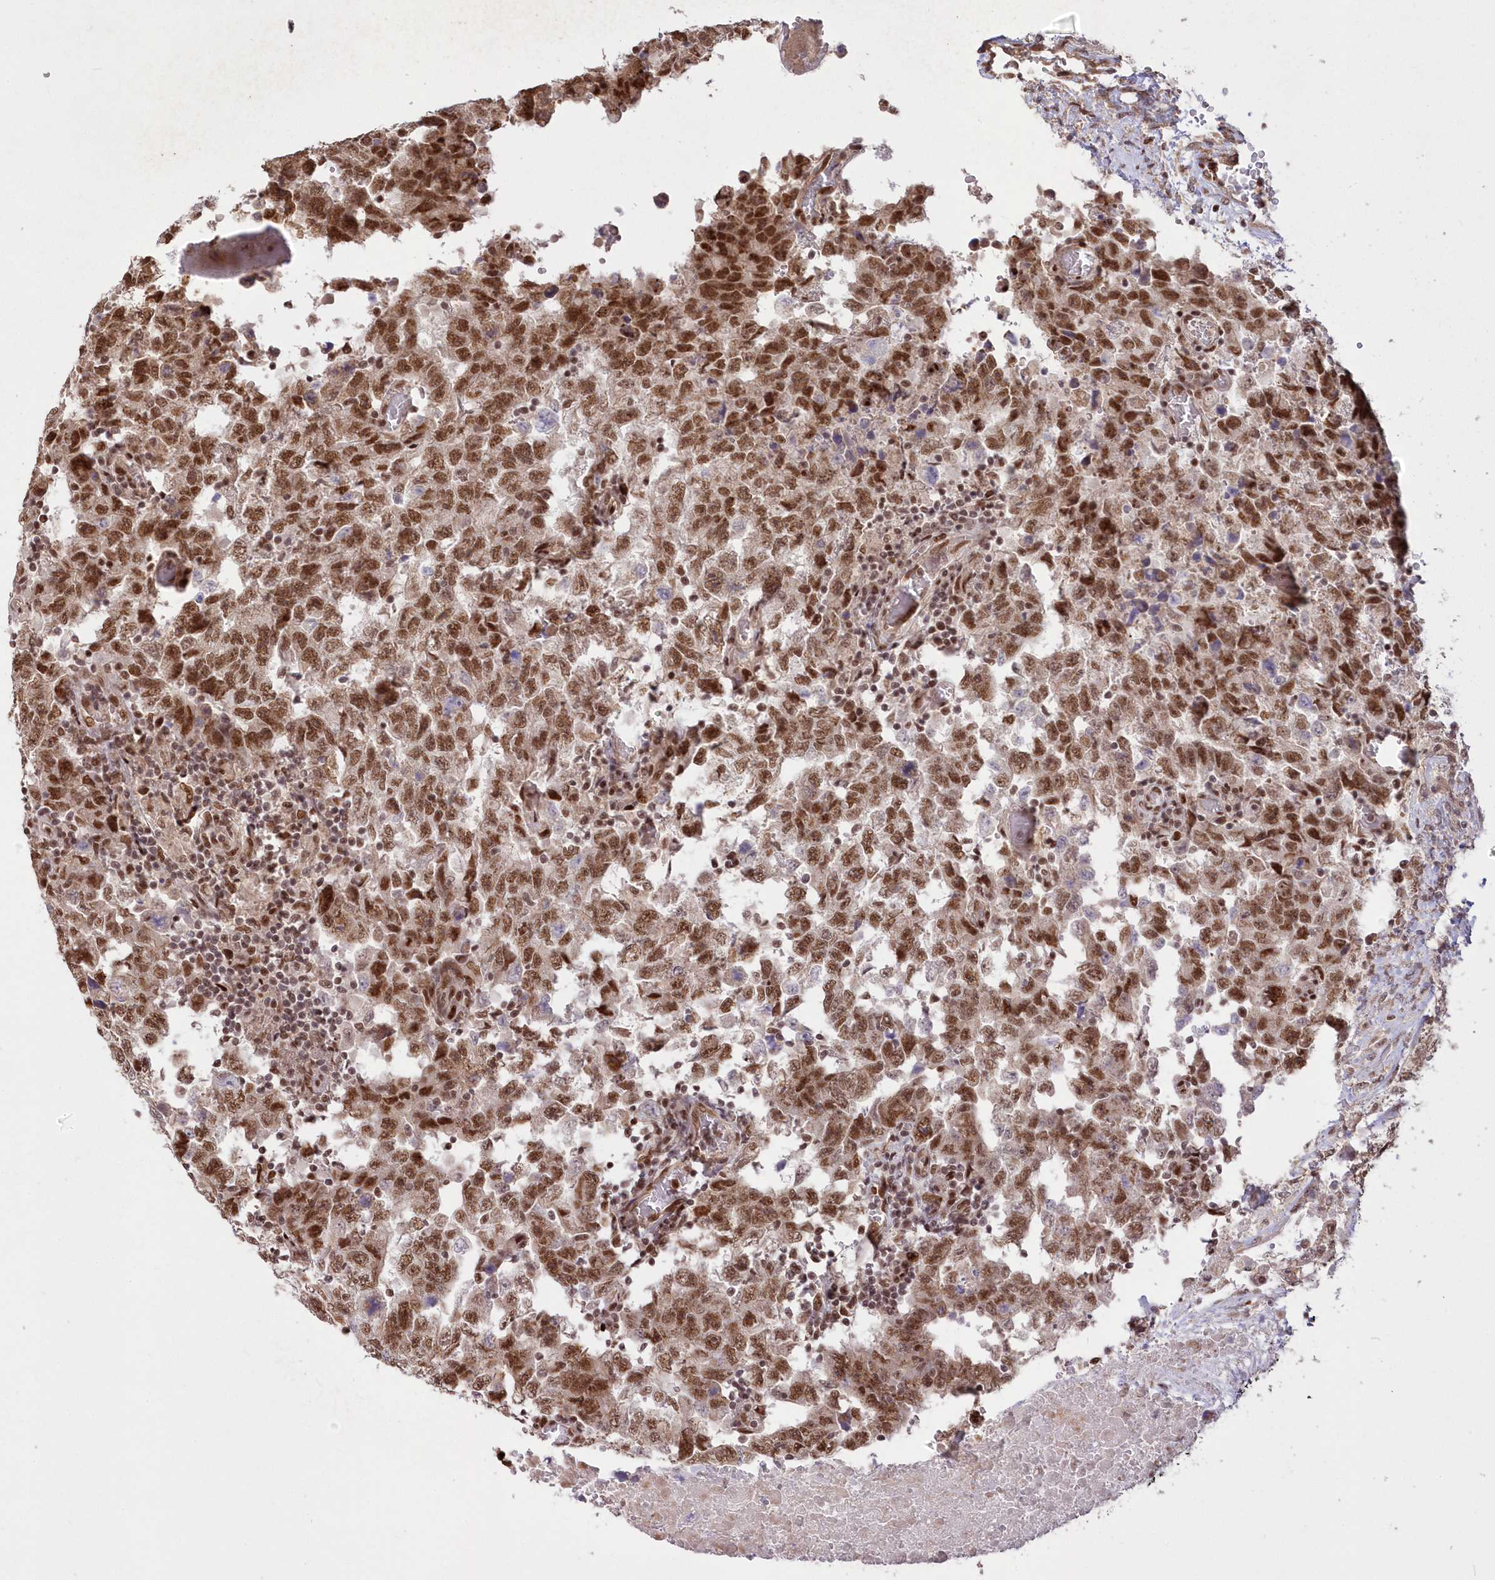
{"staining": {"intensity": "moderate", "quantity": ">75%", "location": "nuclear"}, "tissue": "testis cancer", "cell_type": "Tumor cells", "image_type": "cancer", "snomed": [{"axis": "morphology", "description": "Carcinoma, Embryonal, NOS"}, {"axis": "topography", "description": "Testis"}], "caption": "Testis embryonal carcinoma was stained to show a protein in brown. There is medium levels of moderate nuclear positivity in approximately >75% of tumor cells. The staining was performed using DAB (3,3'-diaminobenzidine) to visualize the protein expression in brown, while the nuclei were stained in blue with hematoxylin (Magnification: 20x).", "gene": "WBP1L", "patient": {"sex": "male", "age": 26}}